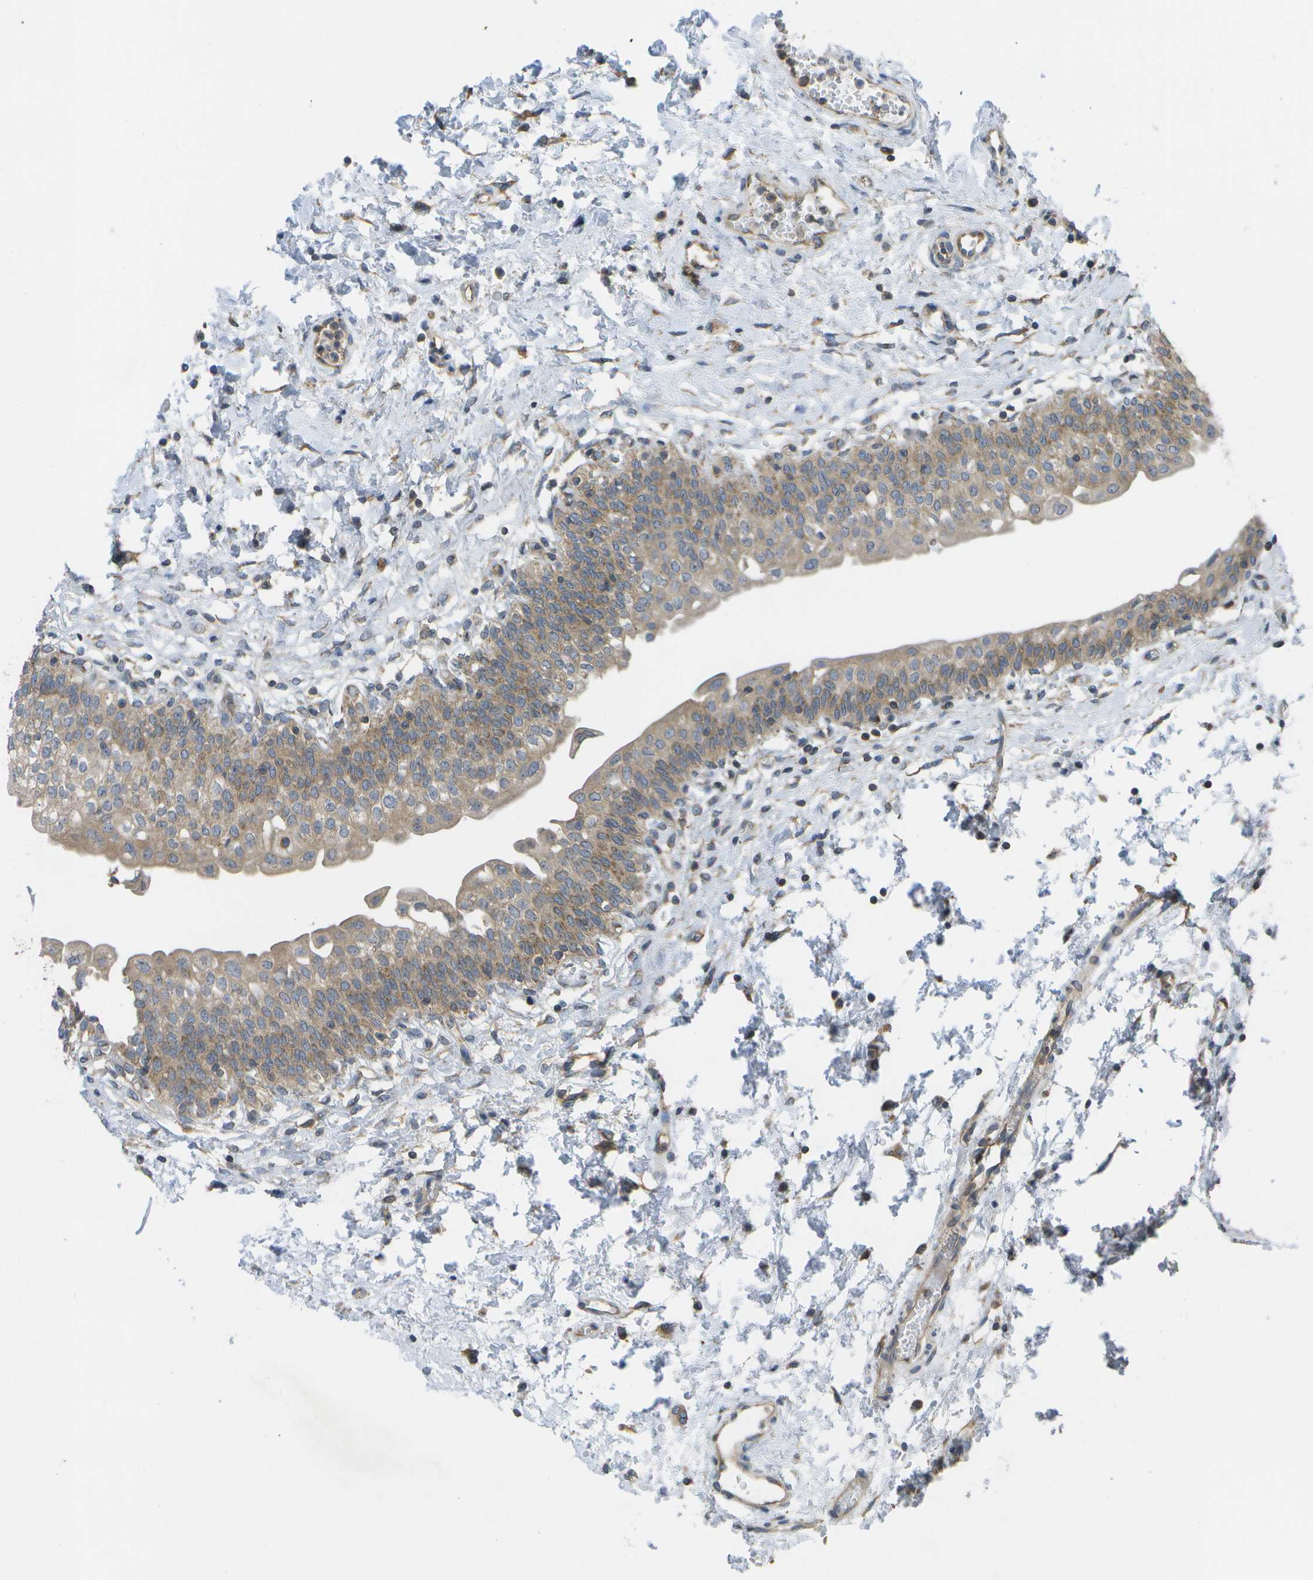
{"staining": {"intensity": "moderate", "quantity": ">75%", "location": "cytoplasmic/membranous"}, "tissue": "urinary bladder", "cell_type": "Urothelial cells", "image_type": "normal", "snomed": [{"axis": "morphology", "description": "Normal tissue, NOS"}, {"axis": "topography", "description": "Urinary bladder"}], "caption": "Immunohistochemical staining of unremarkable human urinary bladder displays moderate cytoplasmic/membranous protein staining in about >75% of urothelial cells.", "gene": "DPM3", "patient": {"sex": "male", "age": 55}}